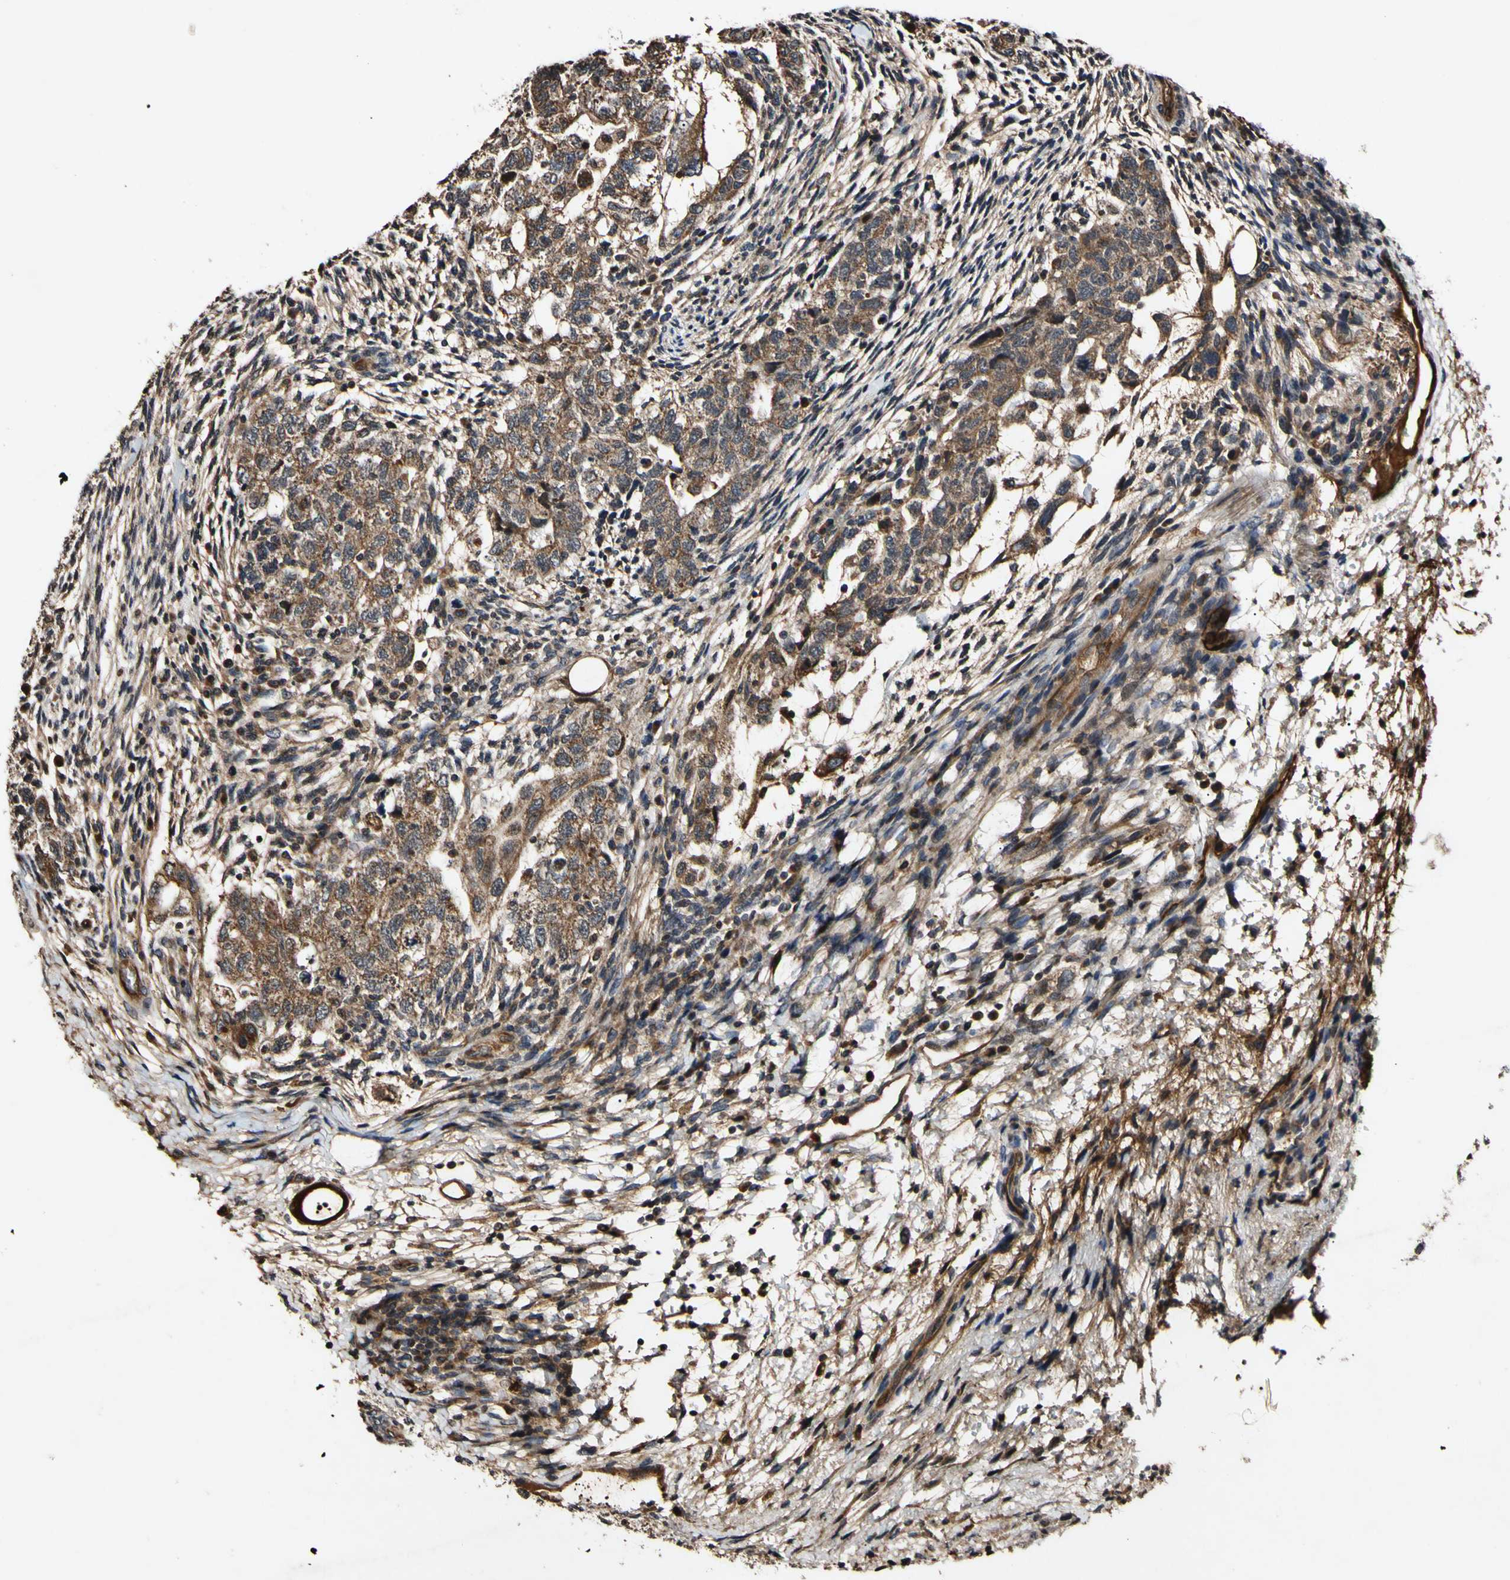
{"staining": {"intensity": "moderate", "quantity": ">75%", "location": "cytoplasmic/membranous"}, "tissue": "testis cancer", "cell_type": "Tumor cells", "image_type": "cancer", "snomed": [{"axis": "morphology", "description": "Normal tissue, NOS"}, {"axis": "morphology", "description": "Carcinoma, Embryonal, NOS"}, {"axis": "topography", "description": "Testis"}], "caption": "Embryonal carcinoma (testis) stained with DAB (3,3'-diaminobenzidine) IHC demonstrates medium levels of moderate cytoplasmic/membranous expression in approximately >75% of tumor cells.", "gene": "PLAT", "patient": {"sex": "male", "age": 36}}